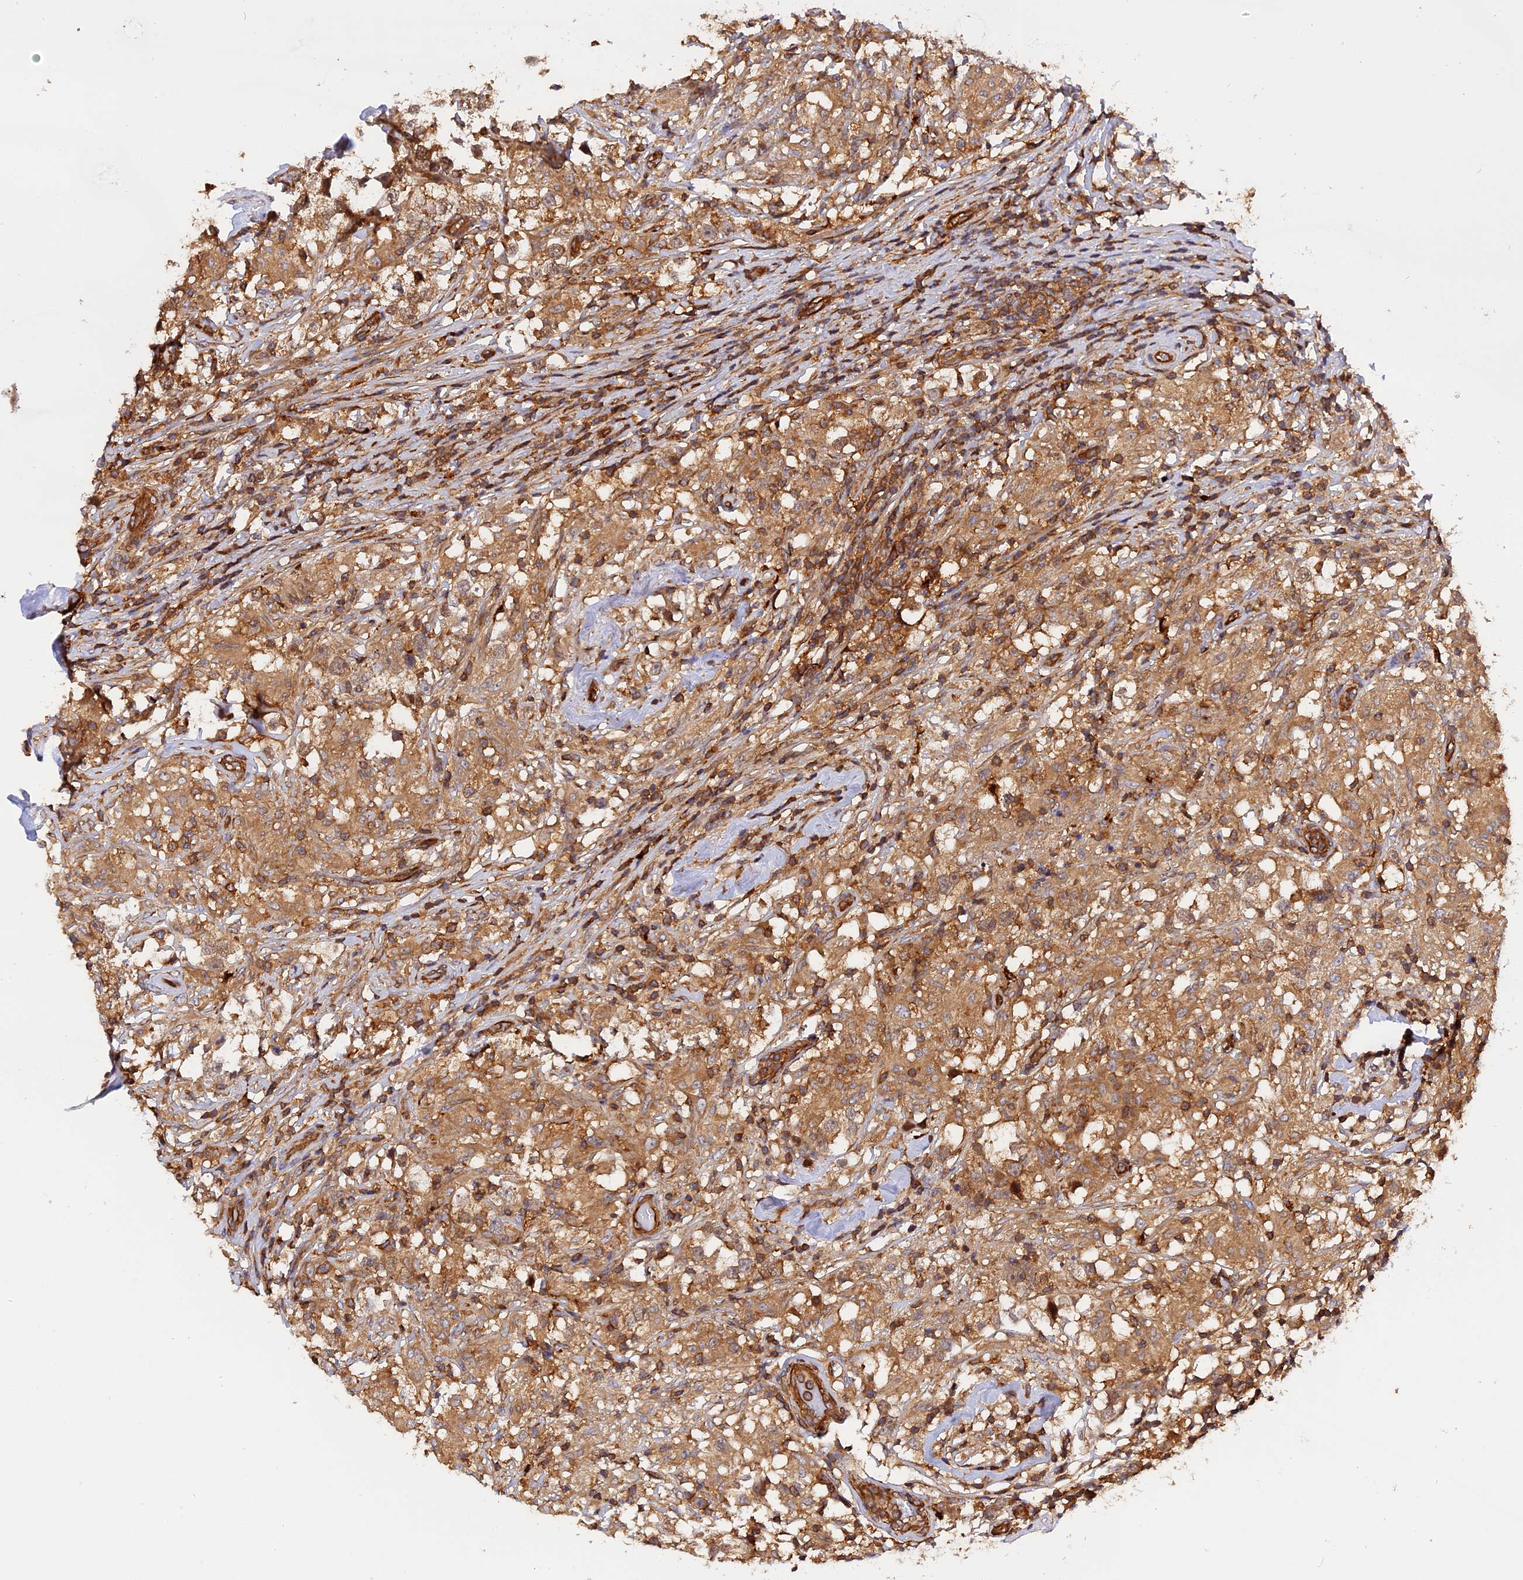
{"staining": {"intensity": "moderate", "quantity": ">75%", "location": "cytoplasmic/membranous"}, "tissue": "testis cancer", "cell_type": "Tumor cells", "image_type": "cancer", "snomed": [{"axis": "morphology", "description": "Seminoma, NOS"}, {"axis": "topography", "description": "Testis"}], "caption": "A brown stain shows moderate cytoplasmic/membranous staining of a protein in human testis cancer (seminoma) tumor cells.", "gene": "C5orf22", "patient": {"sex": "male", "age": 46}}